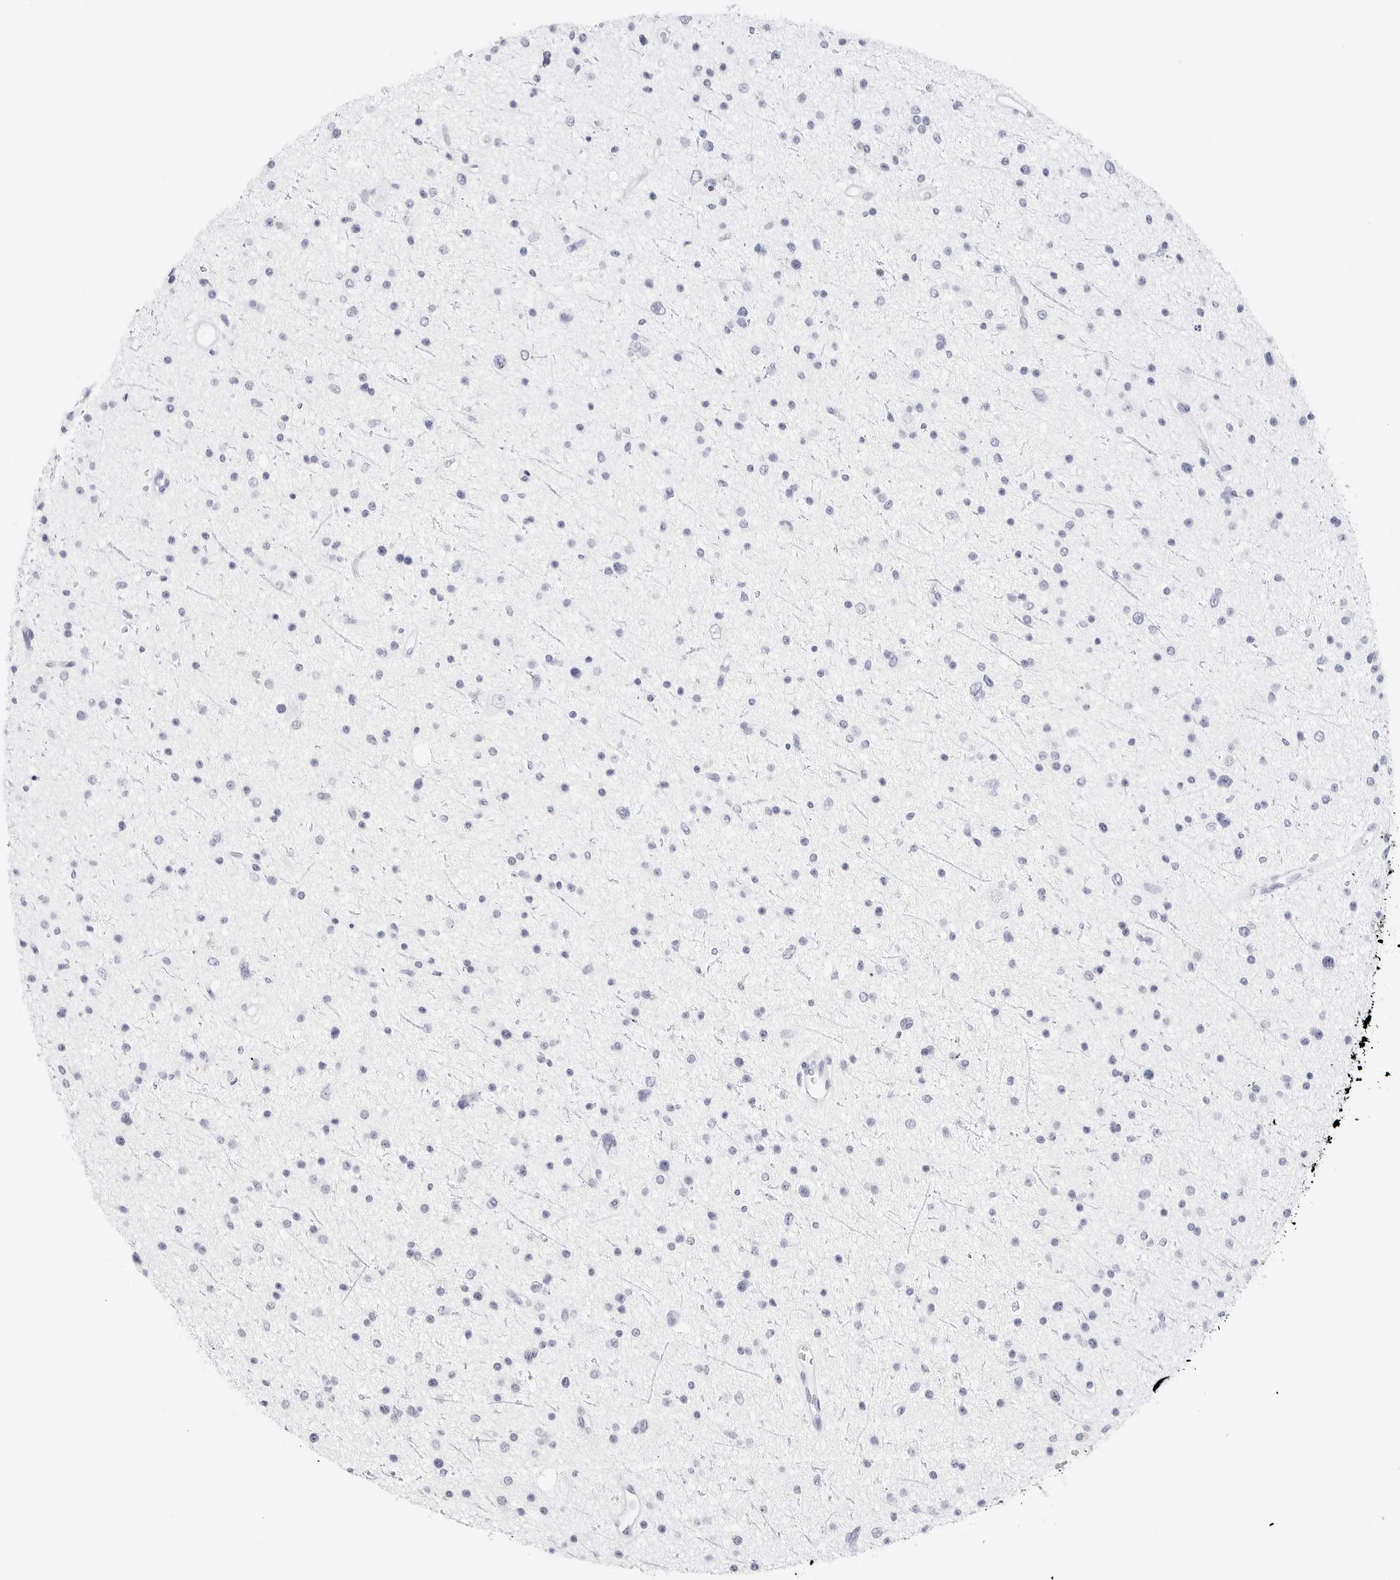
{"staining": {"intensity": "negative", "quantity": "none", "location": "none"}, "tissue": "glioma", "cell_type": "Tumor cells", "image_type": "cancer", "snomed": [{"axis": "morphology", "description": "Glioma, malignant, Low grade"}, {"axis": "topography", "description": "Brain"}], "caption": "This is an immunohistochemistry (IHC) image of human glioma. There is no expression in tumor cells.", "gene": "TFF2", "patient": {"sex": "female", "age": 37}}